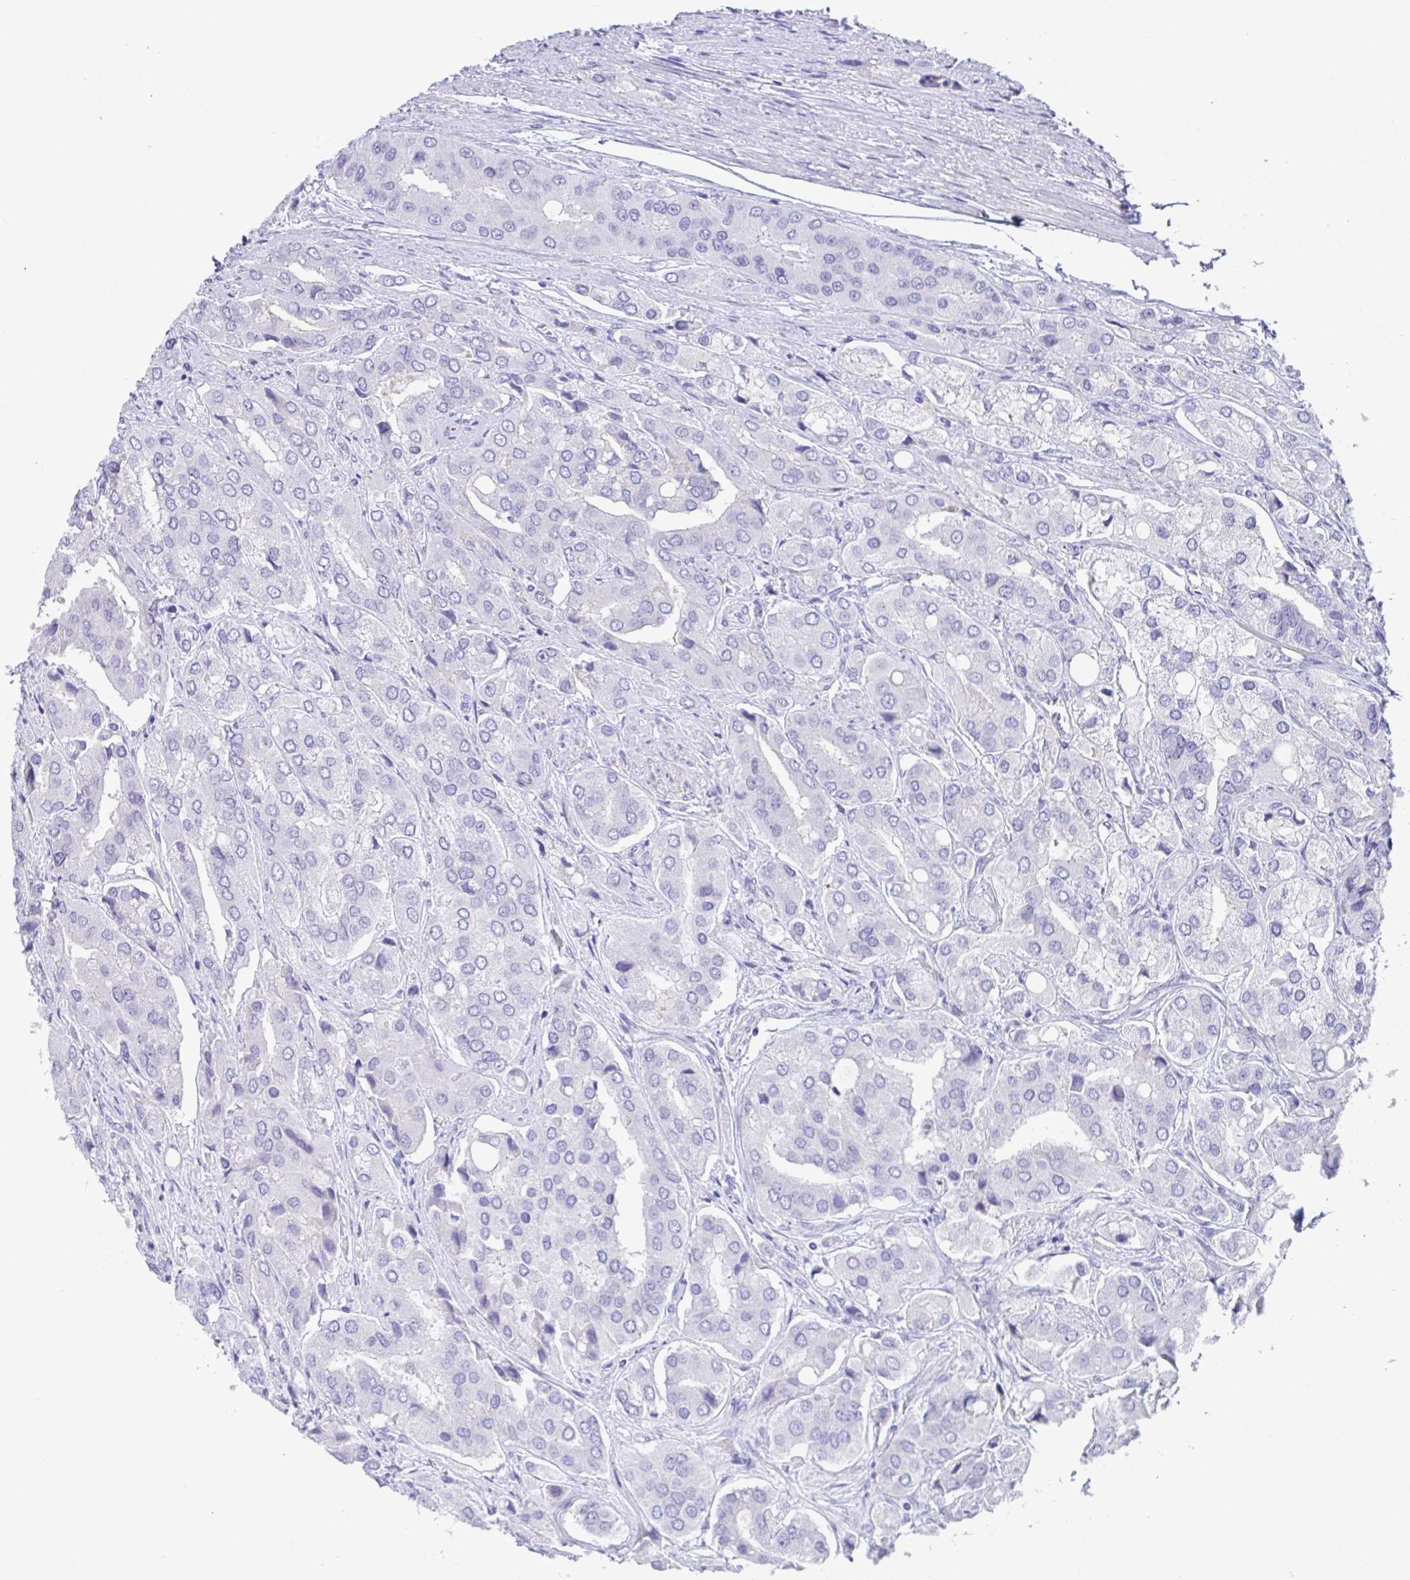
{"staining": {"intensity": "negative", "quantity": "none", "location": "none"}, "tissue": "prostate cancer", "cell_type": "Tumor cells", "image_type": "cancer", "snomed": [{"axis": "morphology", "description": "Adenocarcinoma, Low grade"}, {"axis": "topography", "description": "Prostate"}], "caption": "This is an IHC histopathology image of prostate low-grade adenocarcinoma. There is no expression in tumor cells.", "gene": "KMT2E", "patient": {"sex": "male", "age": 69}}